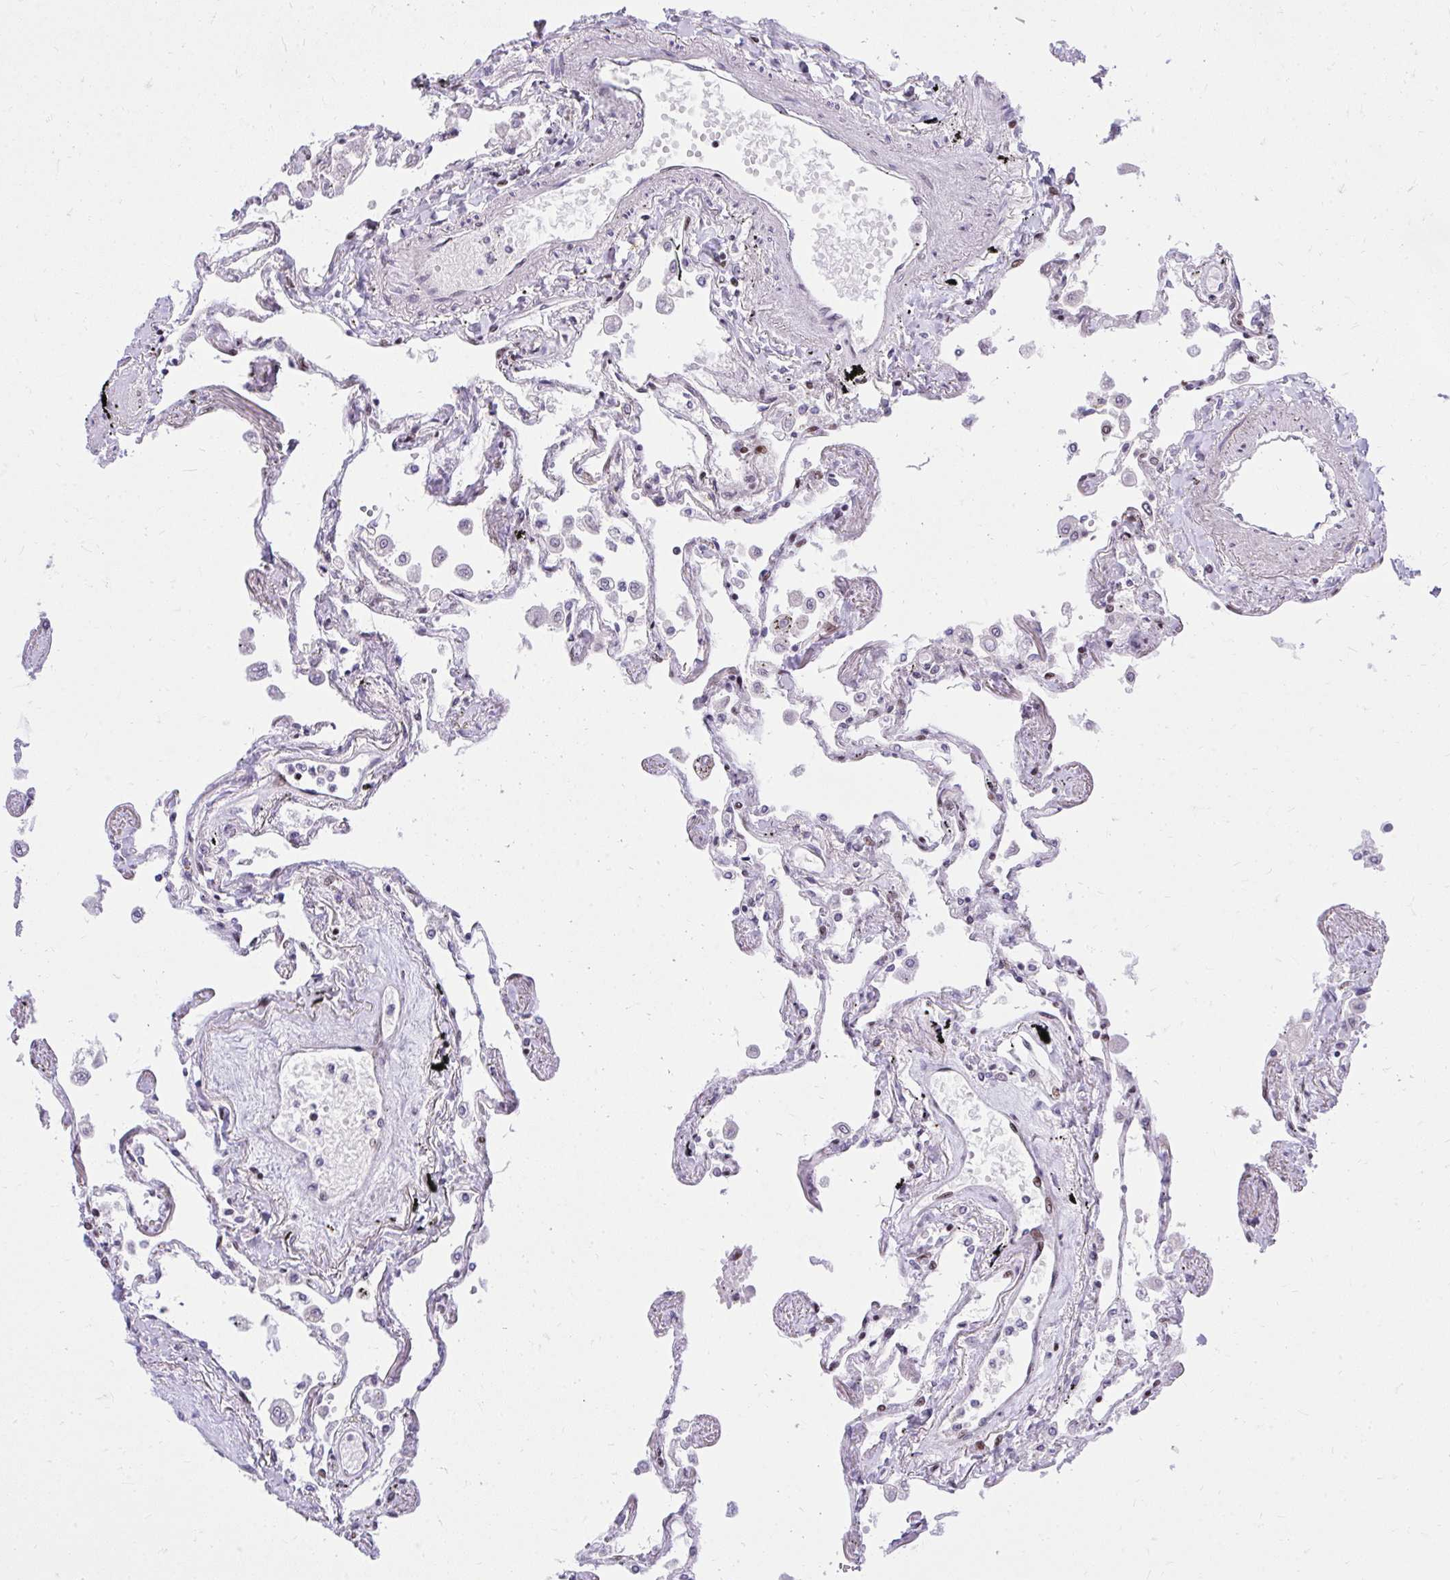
{"staining": {"intensity": "strong", "quantity": "<25%", "location": "cytoplasmic/membranous,nuclear"}, "tissue": "lung", "cell_type": "Alveolar cells", "image_type": "normal", "snomed": [{"axis": "morphology", "description": "Normal tissue, NOS"}, {"axis": "morphology", "description": "Adenocarcinoma, NOS"}, {"axis": "topography", "description": "Cartilage tissue"}, {"axis": "topography", "description": "Lung"}], "caption": "Immunohistochemical staining of normal lung shows <25% levels of strong cytoplasmic/membranous,nuclear protein positivity in about <25% of alveolar cells.", "gene": "PIGY", "patient": {"sex": "female", "age": 67}}